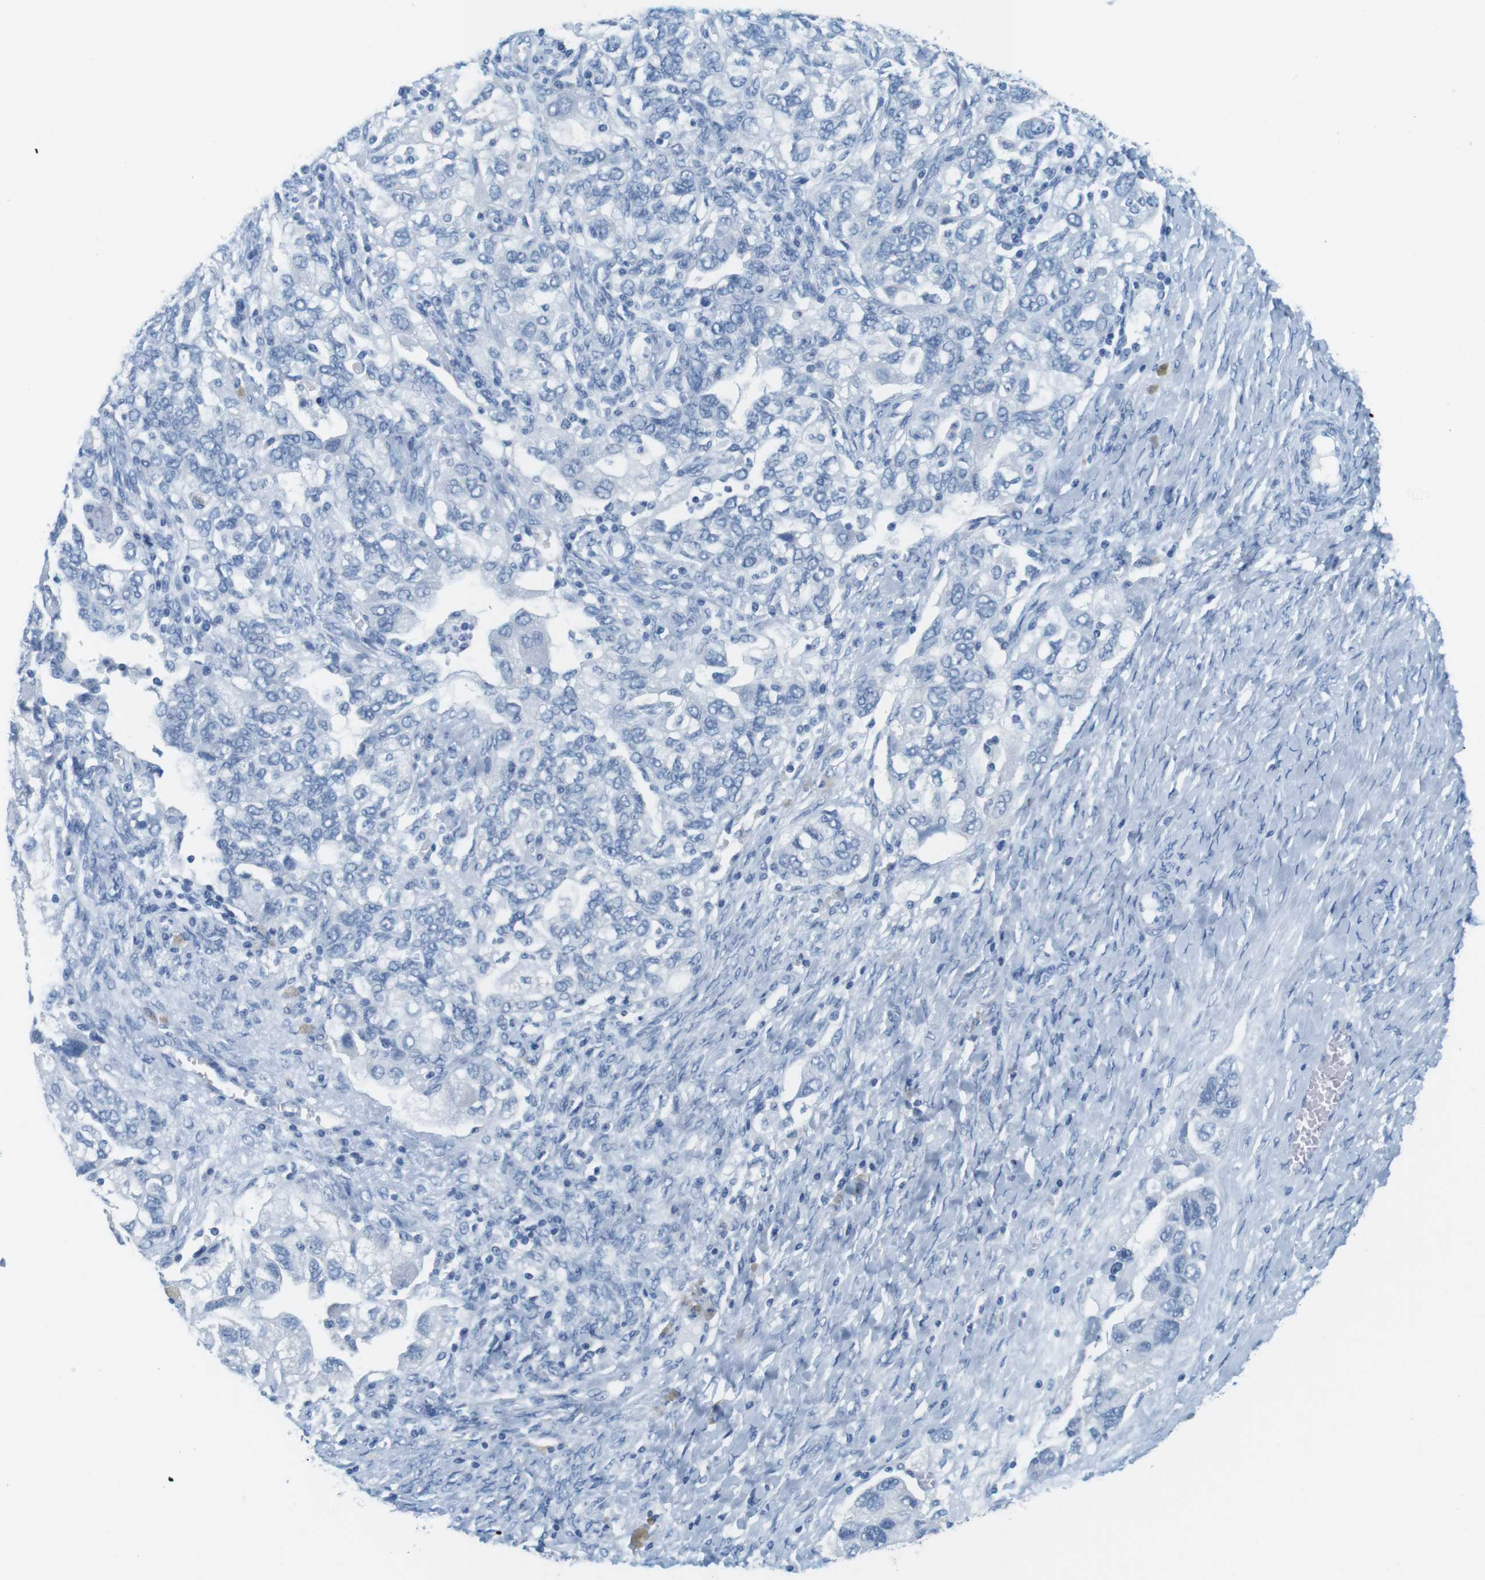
{"staining": {"intensity": "negative", "quantity": "none", "location": "none"}, "tissue": "ovarian cancer", "cell_type": "Tumor cells", "image_type": "cancer", "snomed": [{"axis": "morphology", "description": "Carcinoma, NOS"}, {"axis": "morphology", "description": "Cystadenocarcinoma, serous, NOS"}, {"axis": "topography", "description": "Ovary"}], "caption": "Tumor cells are negative for protein expression in human ovarian cancer. (DAB immunohistochemistry with hematoxylin counter stain).", "gene": "CYP2C9", "patient": {"sex": "female", "age": 69}}